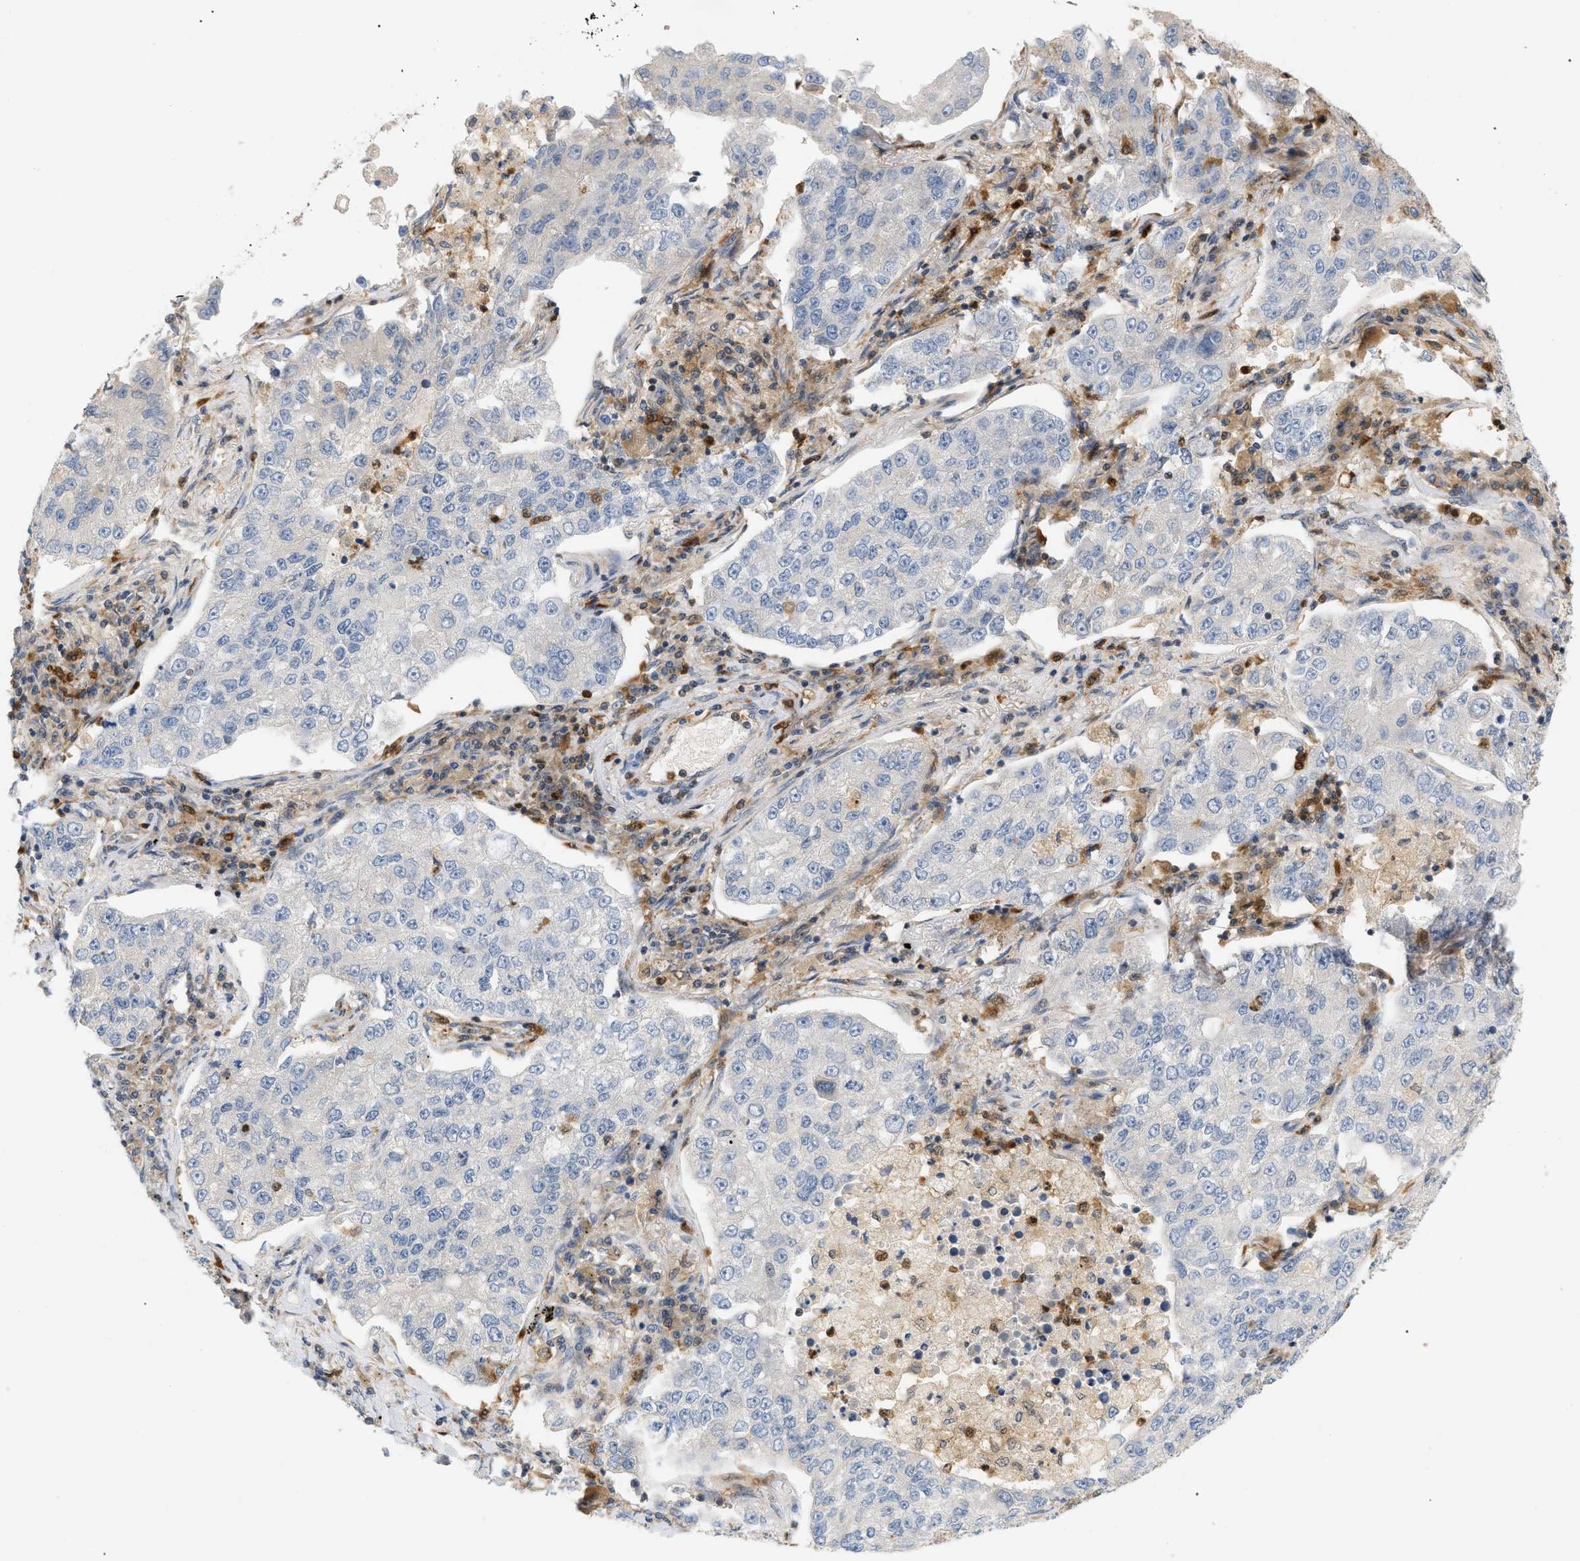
{"staining": {"intensity": "negative", "quantity": "none", "location": "none"}, "tissue": "lung cancer", "cell_type": "Tumor cells", "image_type": "cancer", "snomed": [{"axis": "morphology", "description": "Adenocarcinoma, NOS"}, {"axis": "topography", "description": "Lung"}], "caption": "The immunohistochemistry (IHC) photomicrograph has no significant staining in tumor cells of lung cancer (adenocarcinoma) tissue.", "gene": "PYCARD", "patient": {"sex": "male", "age": 49}}